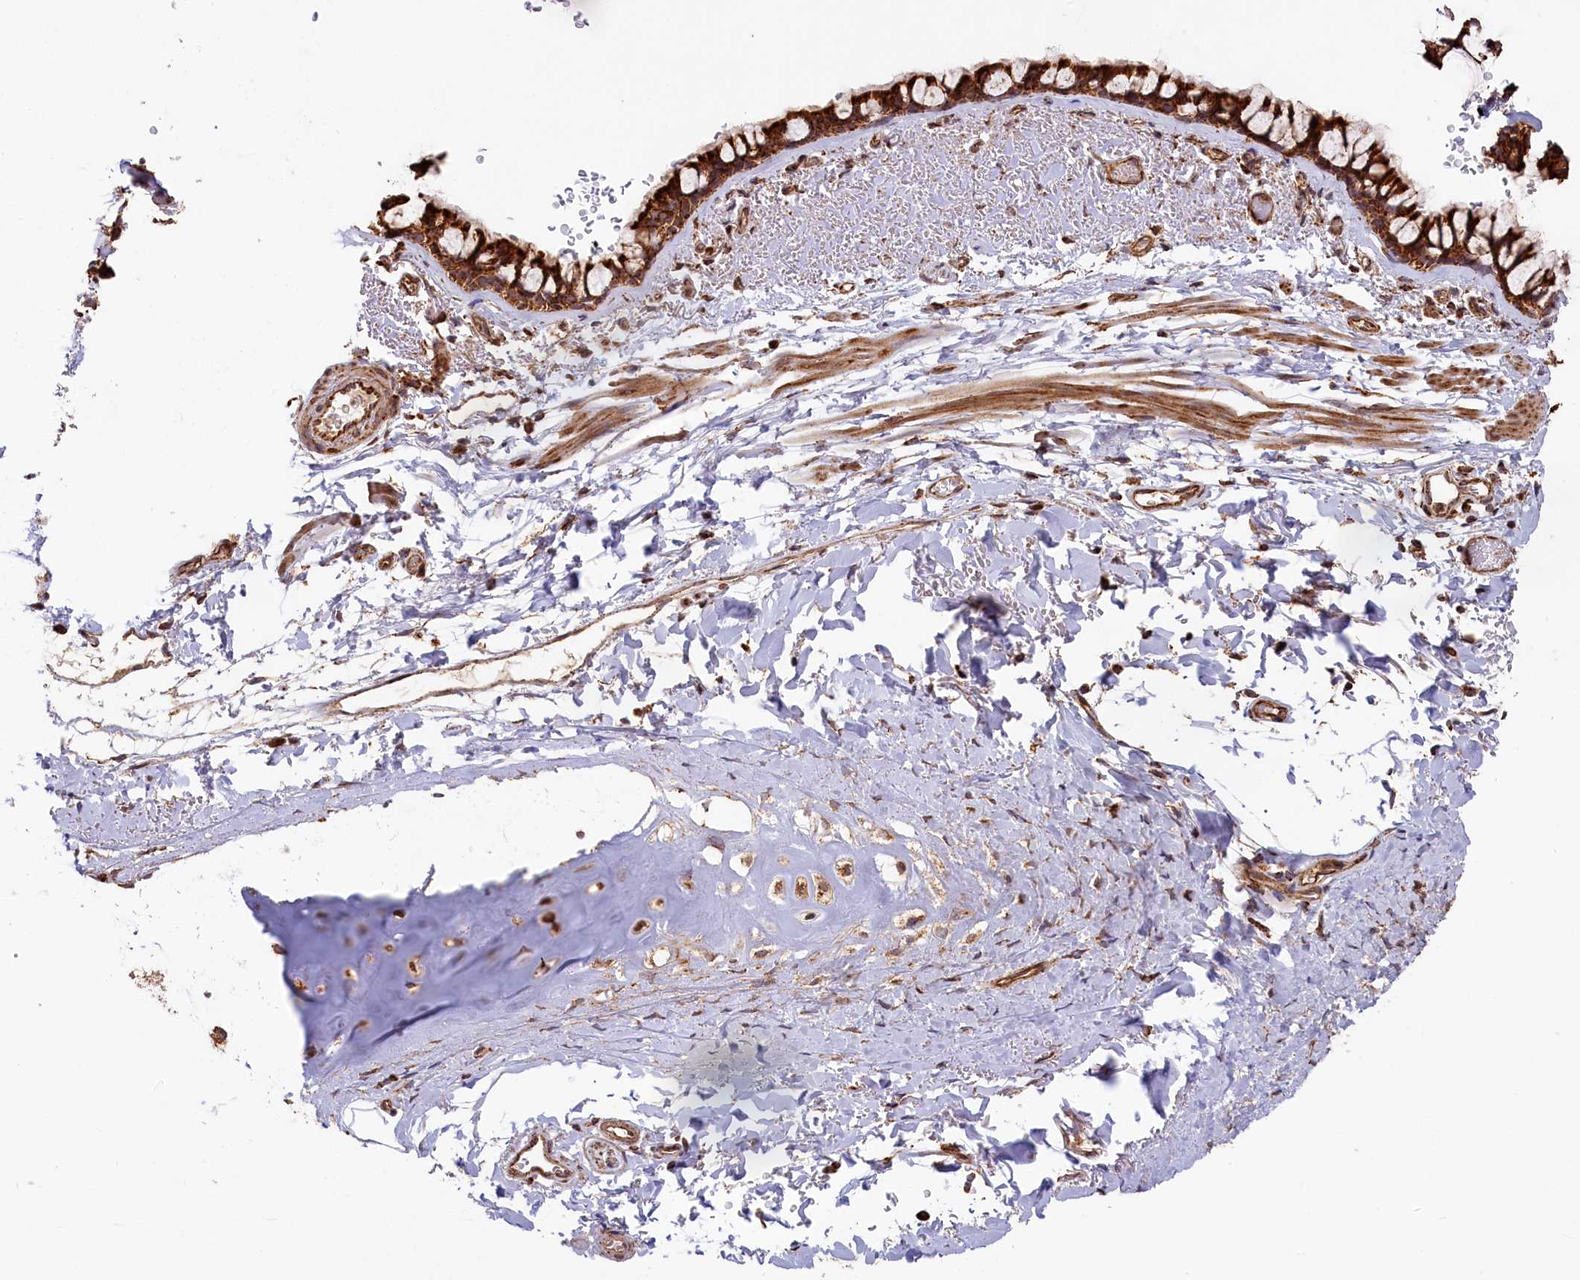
{"staining": {"intensity": "strong", "quantity": ">75%", "location": "cytoplasmic/membranous"}, "tissue": "bronchus", "cell_type": "Respiratory epithelial cells", "image_type": "normal", "snomed": [{"axis": "morphology", "description": "Normal tissue, NOS"}, {"axis": "topography", "description": "Bronchus"}], "caption": "Immunohistochemical staining of unremarkable bronchus displays high levels of strong cytoplasmic/membranous staining in about >75% of respiratory epithelial cells. (IHC, brightfield microscopy, high magnification).", "gene": "MACROD1", "patient": {"sex": "male", "age": 65}}